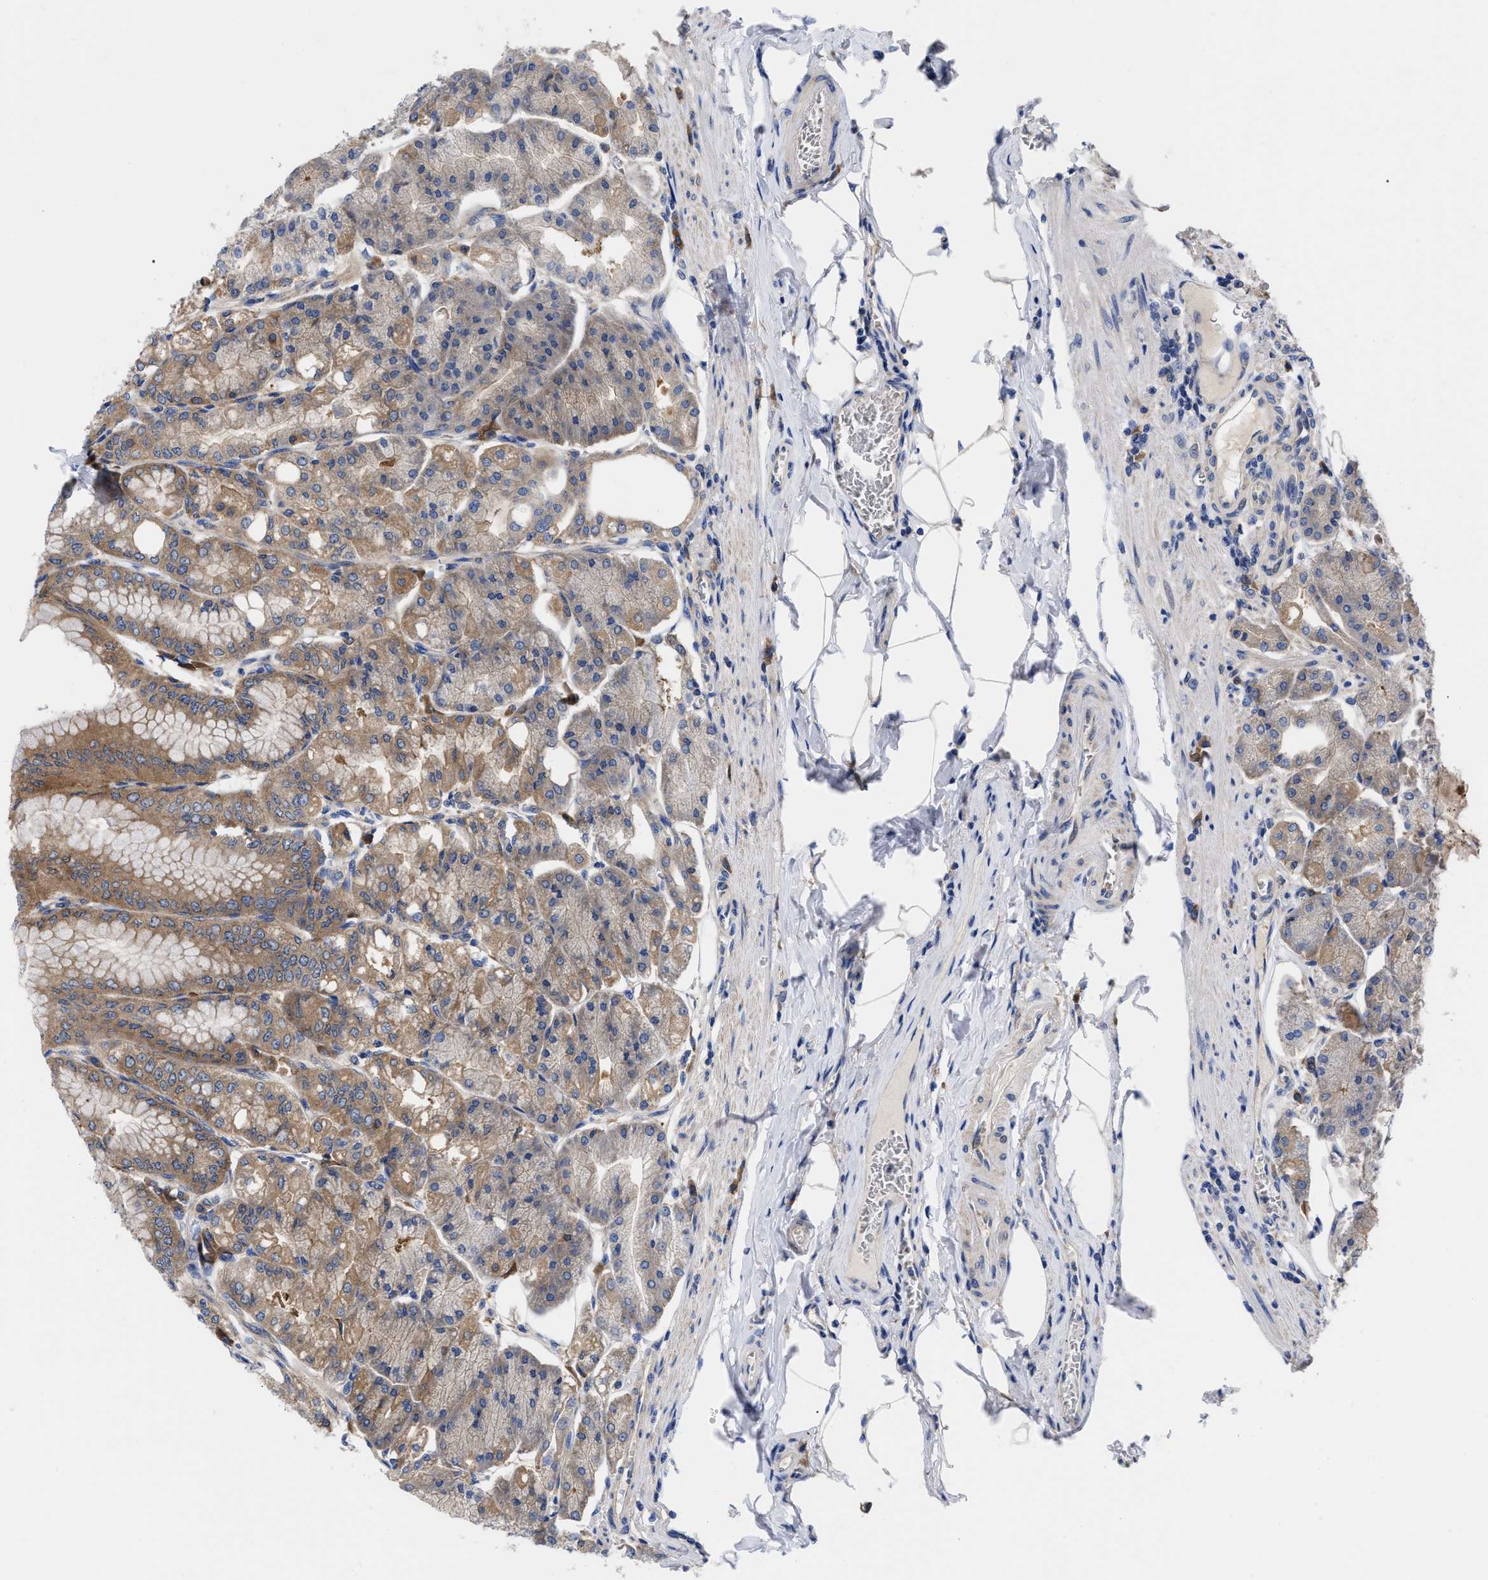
{"staining": {"intensity": "moderate", "quantity": ">75%", "location": "cytoplasmic/membranous"}, "tissue": "stomach", "cell_type": "Glandular cells", "image_type": "normal", "snomed": [{"axis": "morphology", "description": "Normal tissue, NOS"}, {"axis": "topography", "description": "Stomach, lower"}], "caption": "Protein positivity by immunohistochemistry reveals moderate cytoplasmic/membranous staining in about >75% of glandular cells in unremarkable stomach.", "gene": "RBKS", "patient": {"sex": "male", "age": 71}}